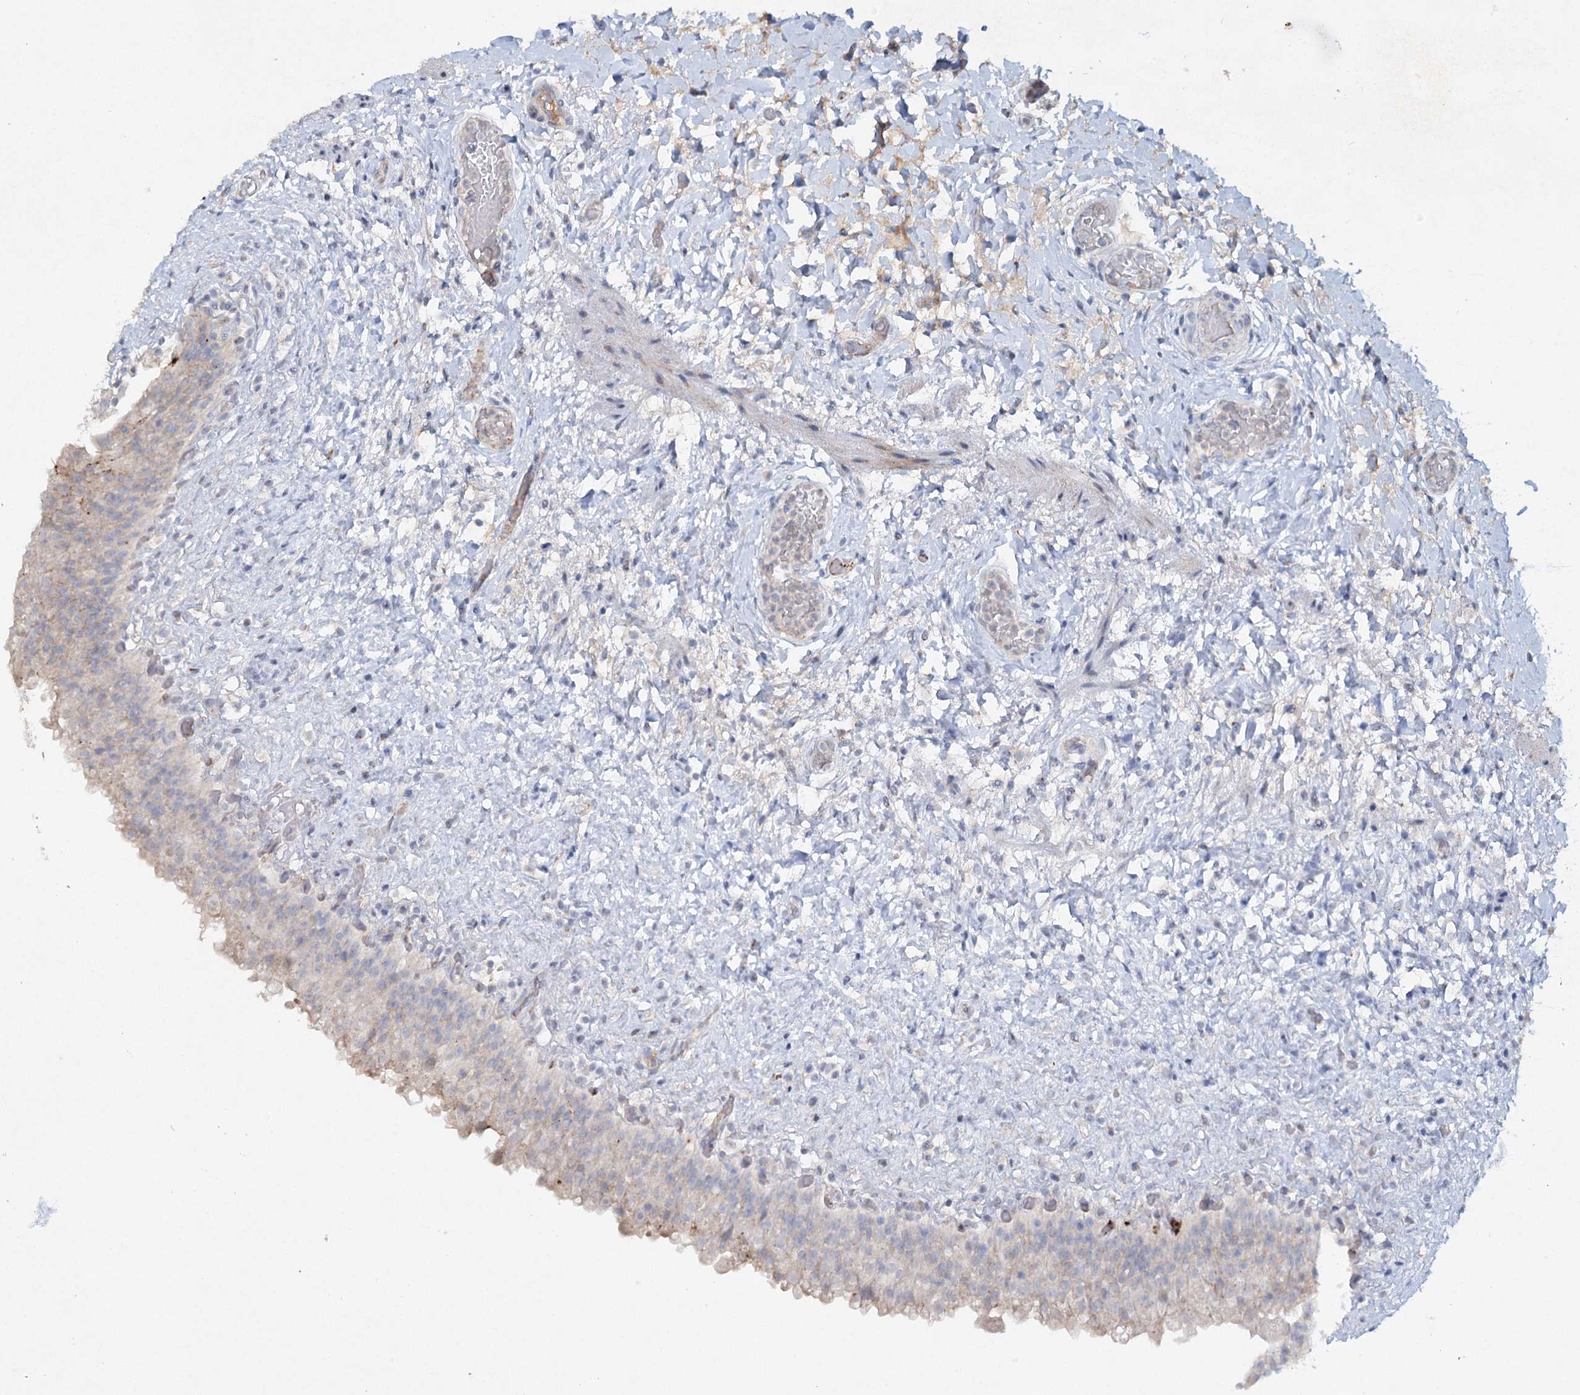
{"staining": {"intensity": "weak", "quantity": "<25%", "location": "cytoplasmic/membranous"}, "tissue": "urinary bladder", "cell_type": "Urothelial cells", "image_type": "normal", "snomed": [{"axis": "morphology", "description": "Normal tissue, NOS"}, {"axis": "topography", "description": "Urinary bladder"}], "caption": "Immunohistochemistry (IHC) of unremarkable human urinary bladder exhibits no expression in urothelial cells.", "gene": "RFX6", "patient": {"sex": "female", "age": 27}}